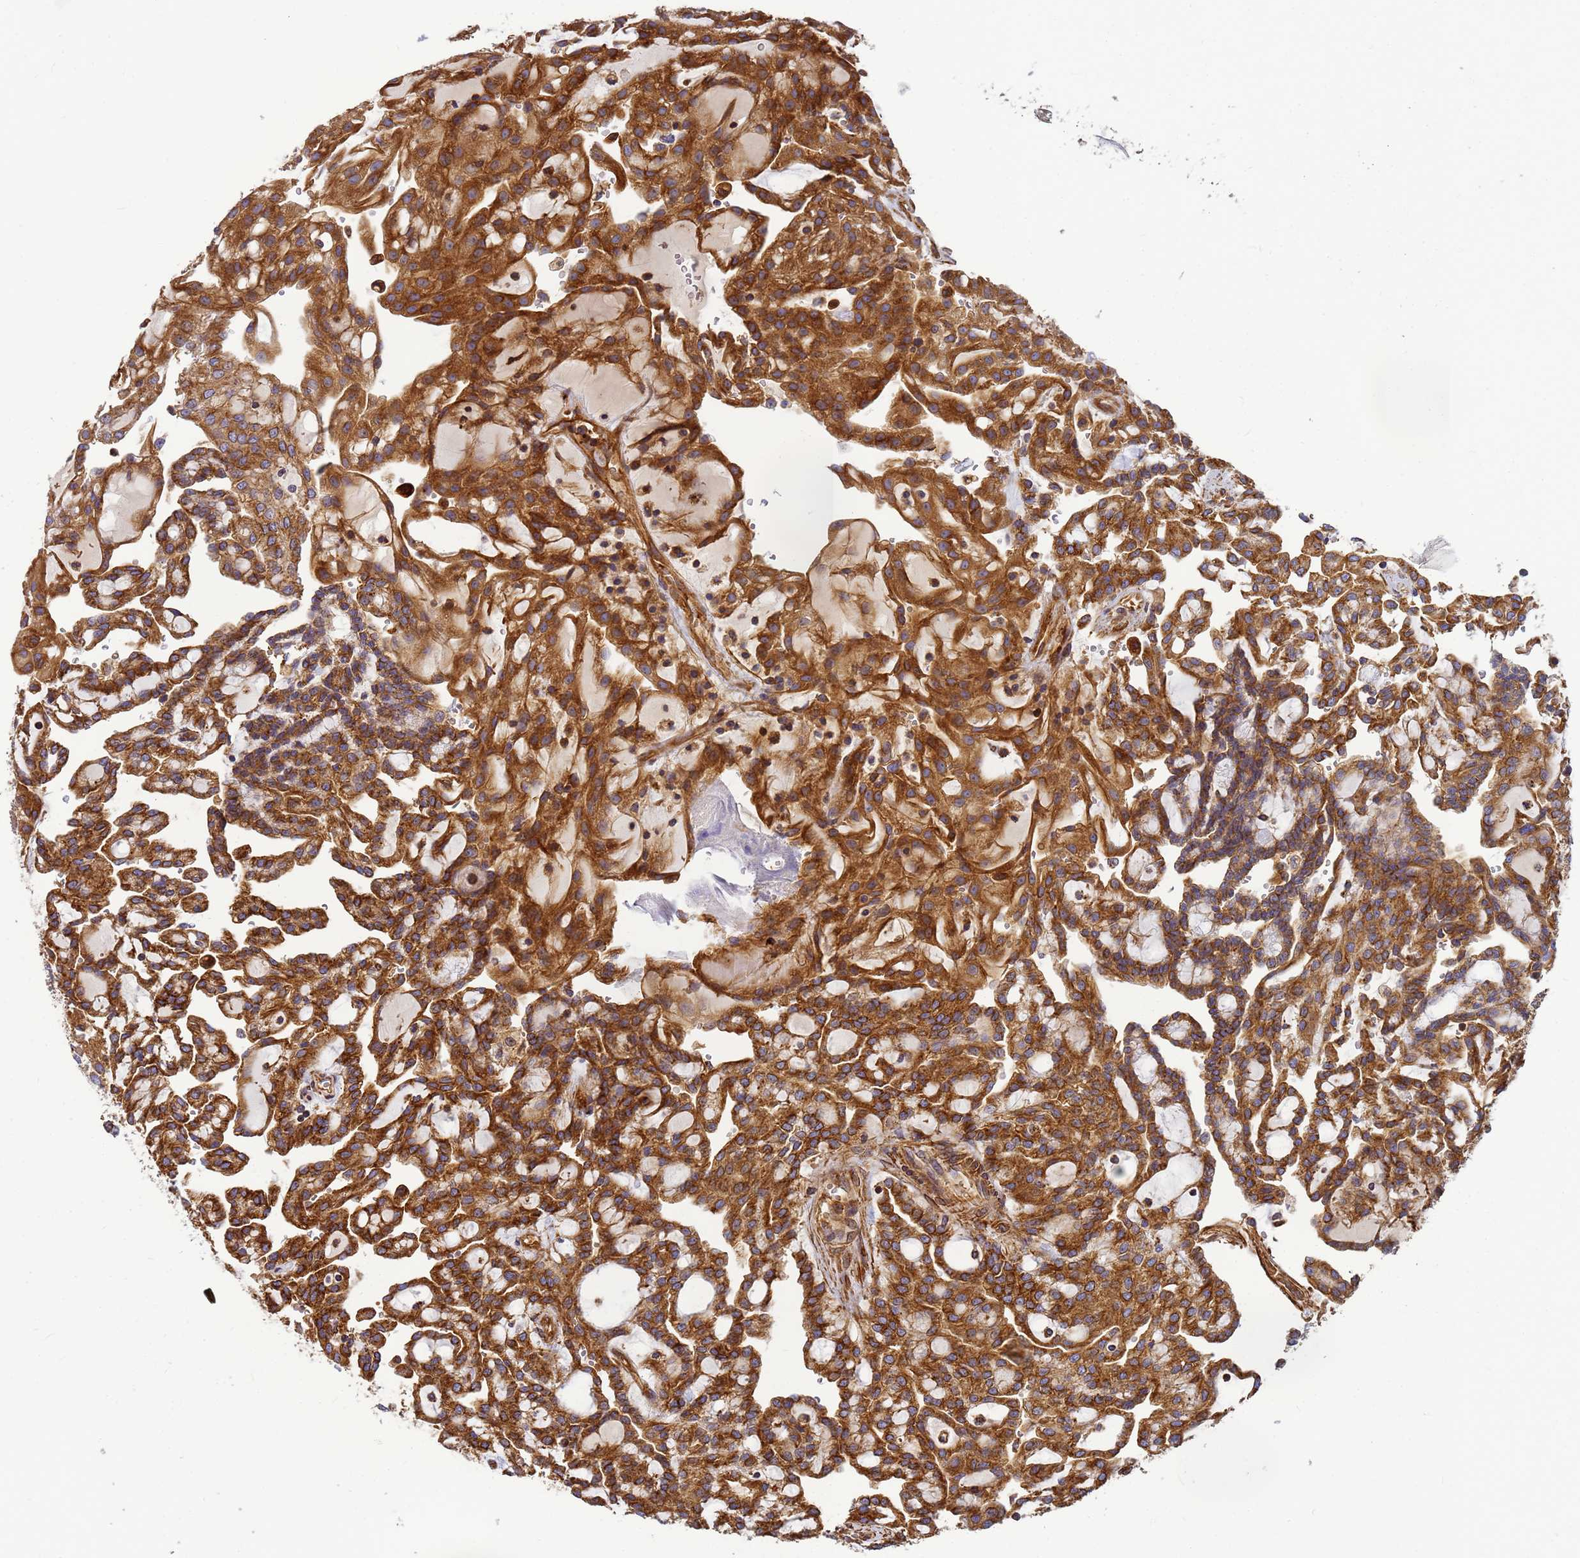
{"staining": {"intensity": "strong", "quantity": ">75%", "location": "cytoplasmic/membranous"}, "tissue": "renal cancer", "cell_type": "Tumor cells", "image_type": "cancer", "snomed": [{"axis": "morphology", "description": "Adenocarcinoma, NOS"}, {"axis": "topography", "description": "Kidney"}], "caption": "IHC (DAB (3,3'-diaminobenzidine)) staining of adenocarcinoma (renal) shows strong cytoplasmic/membranous protein positivity in approximately >75% of tumor cells.", "gene": "C2CD5", "patient": {"sex": "male", "age": 63}}